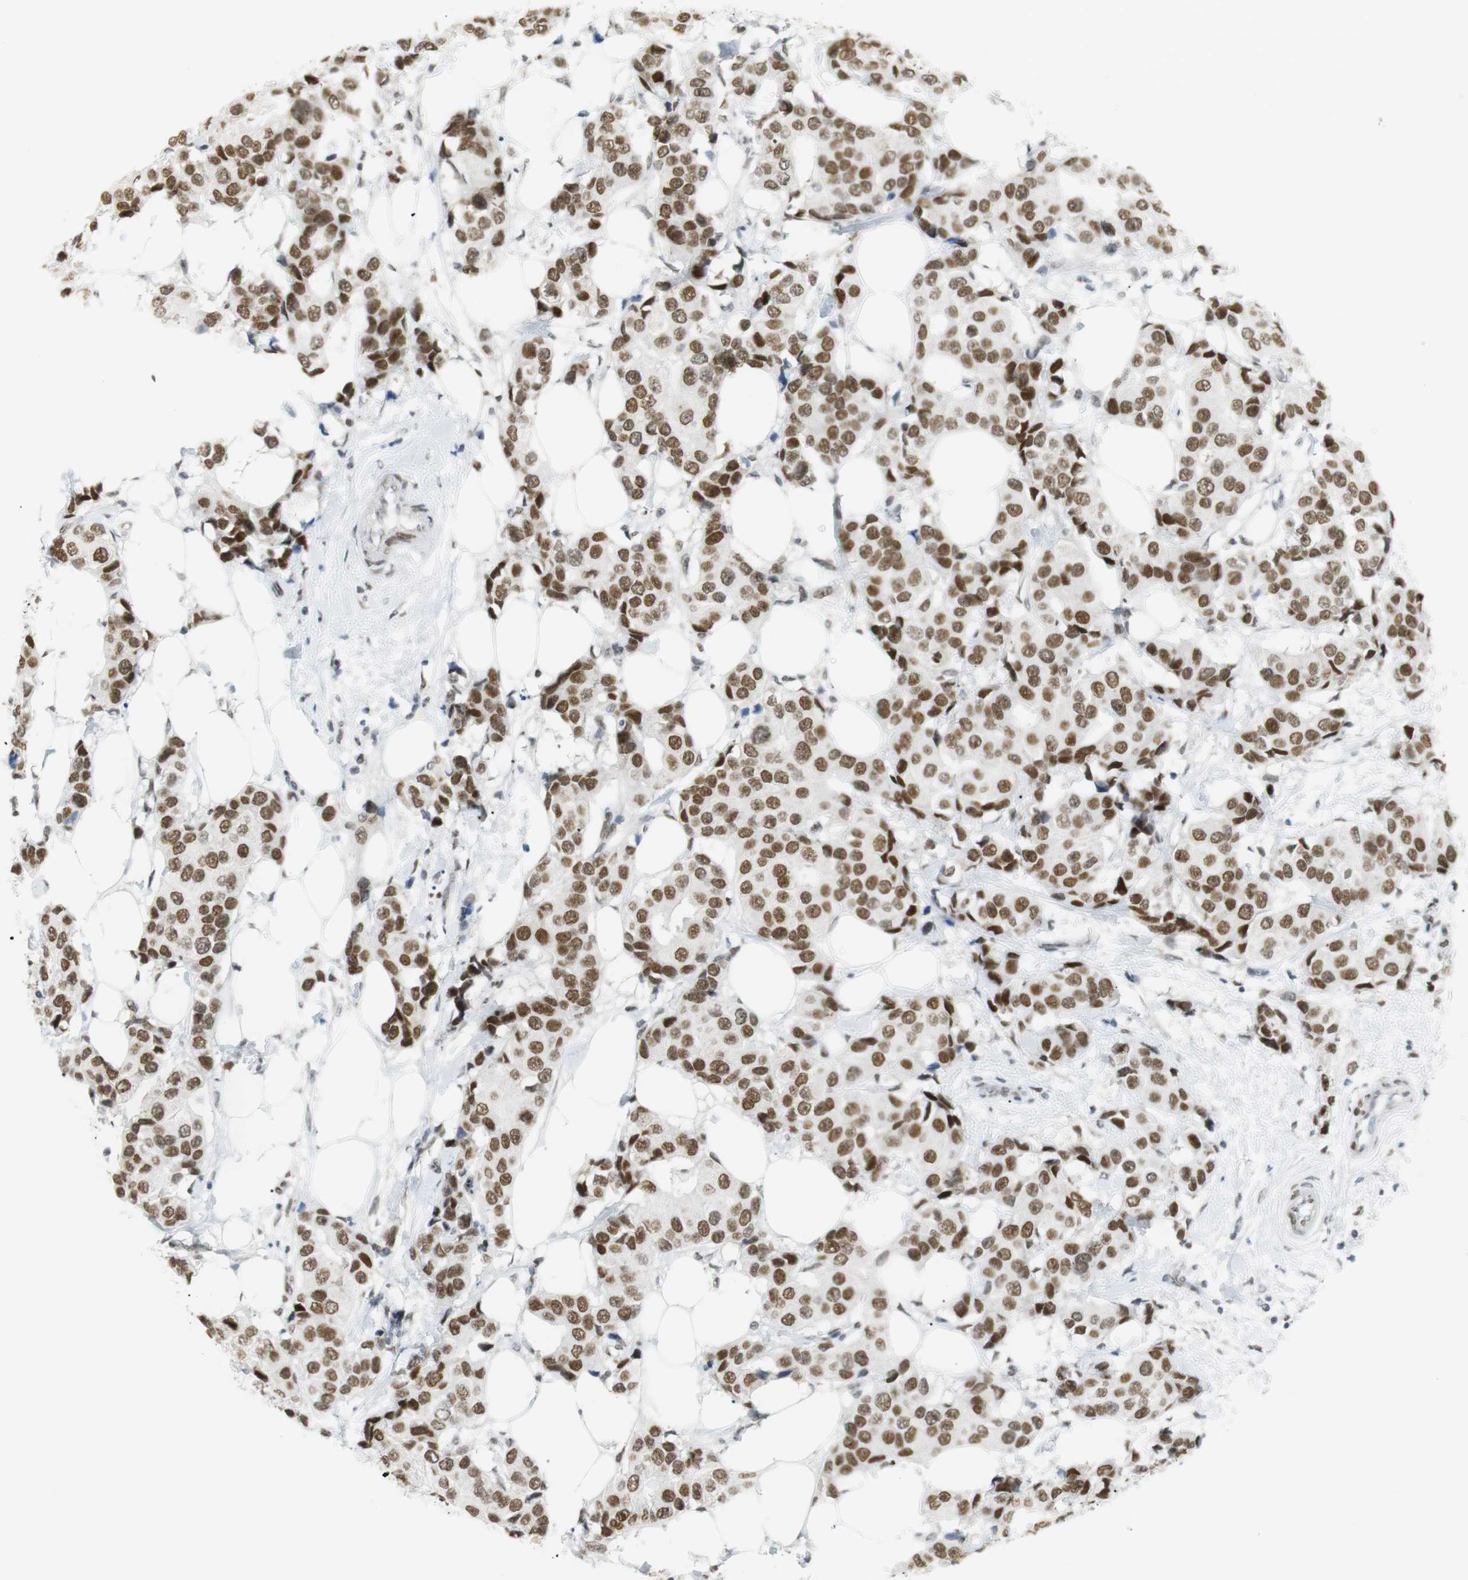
{"staining": {"intensity": "strong", "quantity": ">75%", "location": "nuclear"}, "tissue": "breast cancer", "cell_type": "Tumor cells", "image_type": "cancer", "snomed": [{"axis": "morphology", "description": "Normal tissue, NOS"}, {"axis": "morphology", "description": "Duct carcinoma"}, {"axis": "topography", "description": "Breast"}], "caption": "Immunohistochemistry (IHC) micrograph of neoplastic tissue: breast intraductal carcinoma stained using IHC displays high levels of strong protein expression localized specifically in the nuclear of tumor cells, appearing as a nuclear brown color.", "gene": "BMI1", "patient": {"sex": "female", "age": 39}}